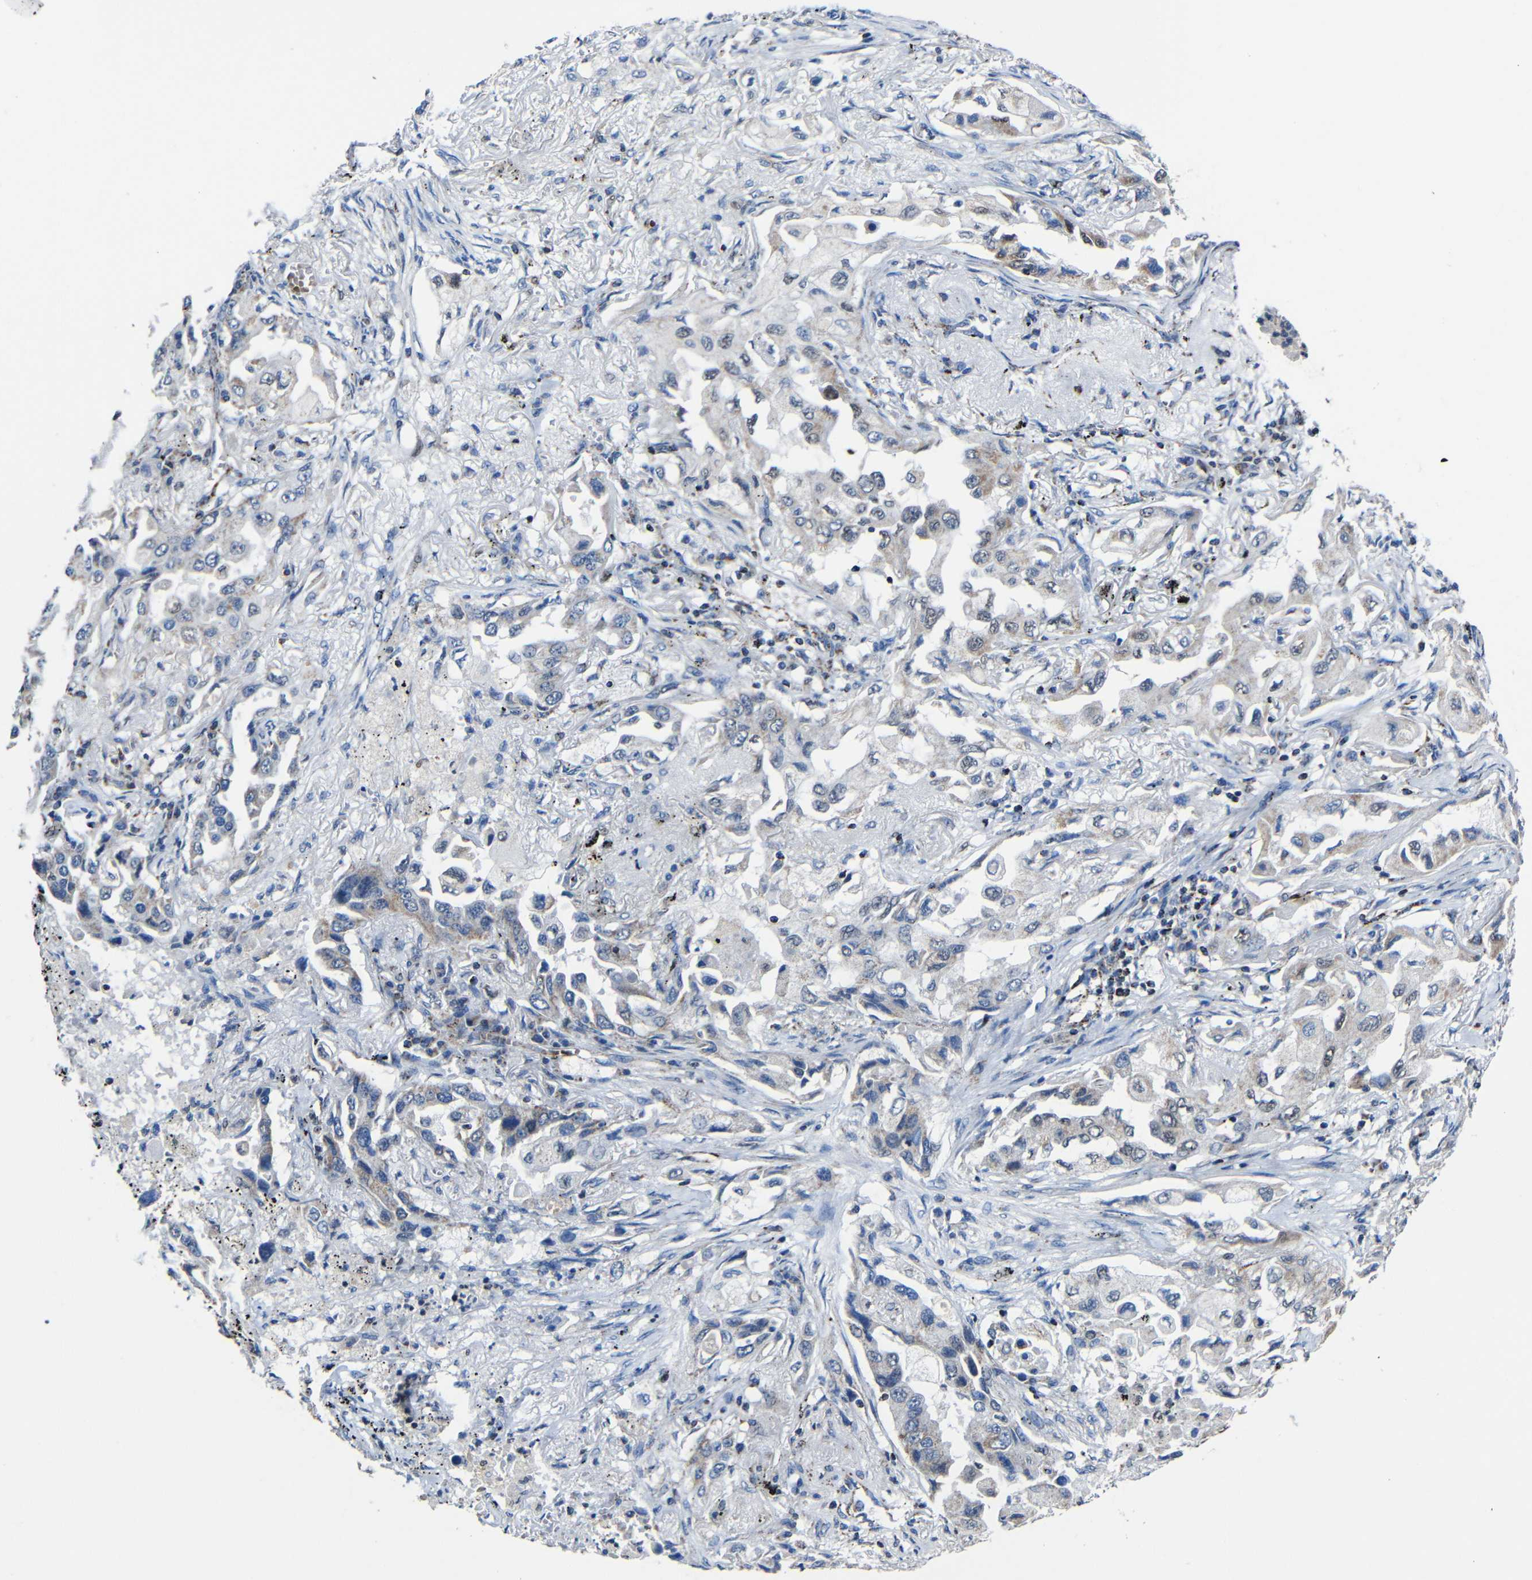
{"staining": {"intensity": "negative", "quantity": "none", "location": "none"}, "tissue": "lung cancer", "cell_type": "Tumor cells", "image_type": "cancer", "snomed": [{"axis": "morphology", "description": "Adenocarcinoma, NOS"}, {"axis": "topography", "description": "Lung"}], "caption": "This is an IHC image of human lung cancer (adenocarcinoma). There is no staining in tumor cells.", "gene": "CA5B", "patient": {"sex": "female", "age": 65}}